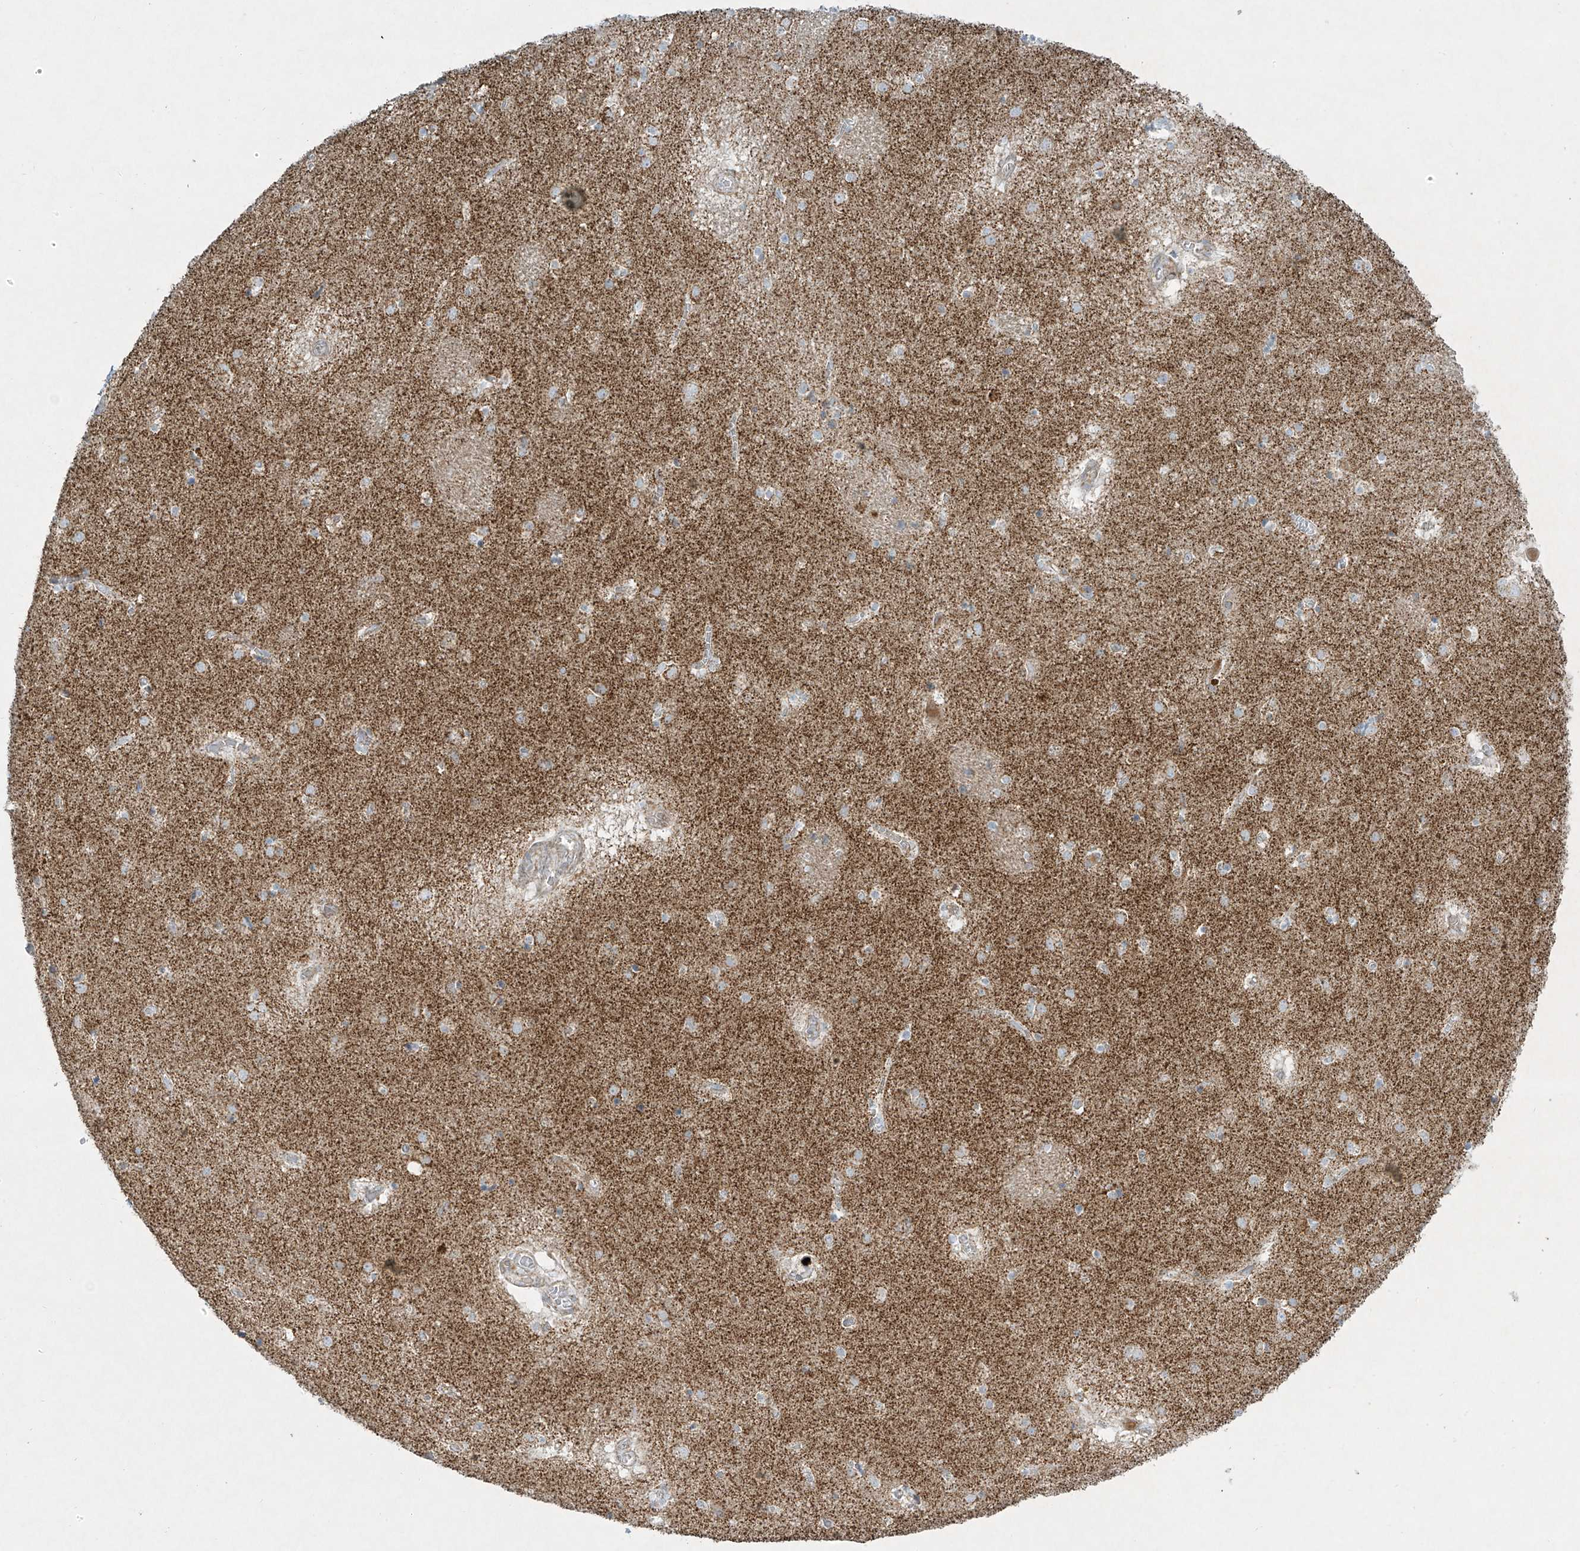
{"staining": {"intensity": "weak", "quantity": "25%-75%", "location": "cytoplasmic/membranous"}, "tissue": "caudate", "cell_type": "Glial cells", "image_type": "normal", "snomed": [{"axis": "morphology", "description": "Normal tissue, NOS"}, {"axis": "topography", "description": "Lateral ventricle wall"}], "caption": "Immunohistochemical staining of unremarkable caudate reveals weak cytoplasmic/membranous protein positivity in about 25%-75% of glial cells. (DAB (3,3'-diaminobenzidine) IHC with brightfield microscopy, high magnification).", "gene": "SMDT1", "patient": {"sex": "male", "age": 70}}